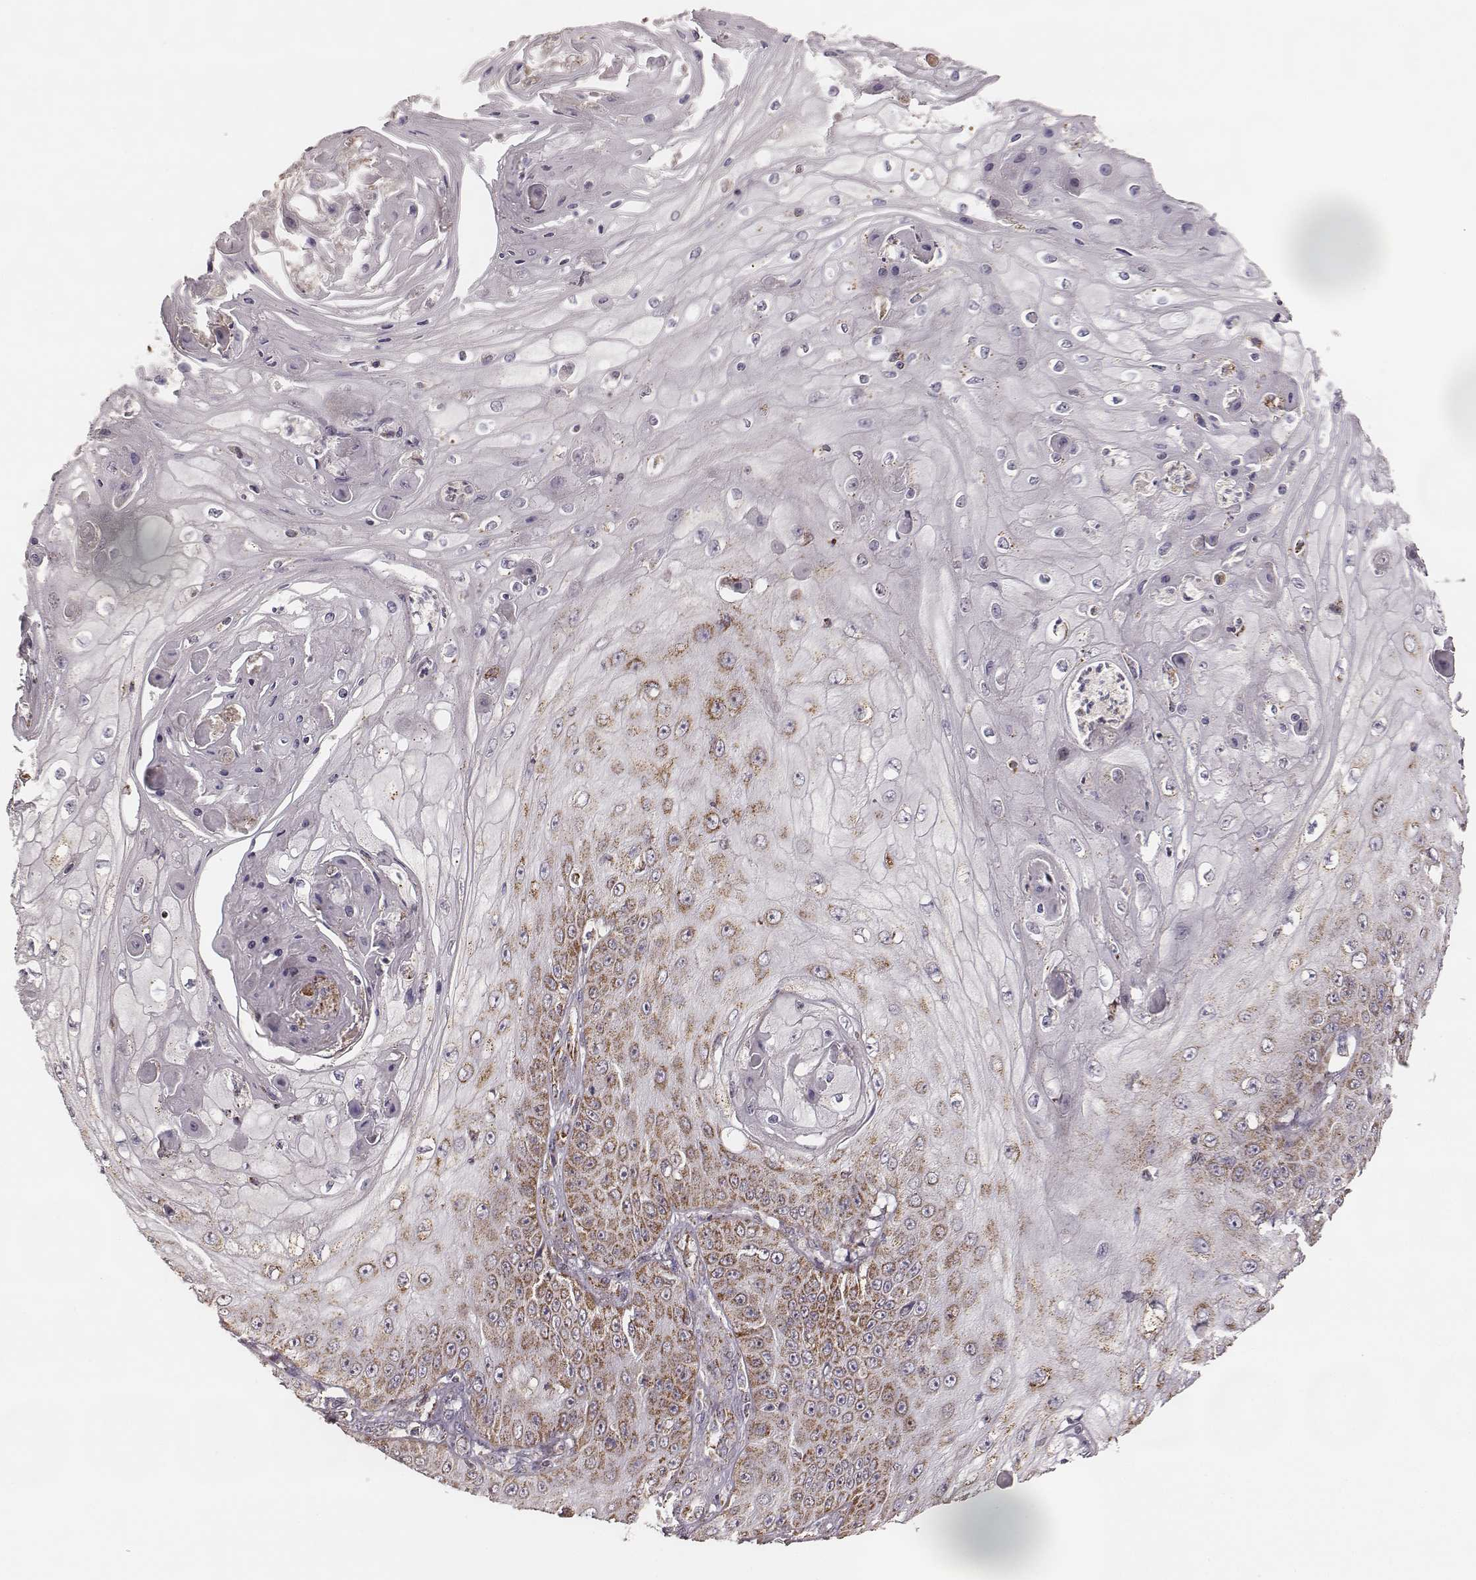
{"staining": {"intensity": "moderate", "quantity": "25%-75%", "location": "cytoplasmic/membranous"}, "tissue": "skin cancer", "cell_type": "Tumor cells", "image_type": "cancer", "snomed": [{"axis": "morphology", "description": "Squamous cell carcinoma, NOS"}, {"axis": "topography", "description": "Skin"}], "caption": "Tumor cells show medium levels of moderate cytoplasmic/membranous positivity in about 25%-75% of cells in skin cancer.", "gene": "TUFM", "patient": {"sex": "male", "age": 70}}